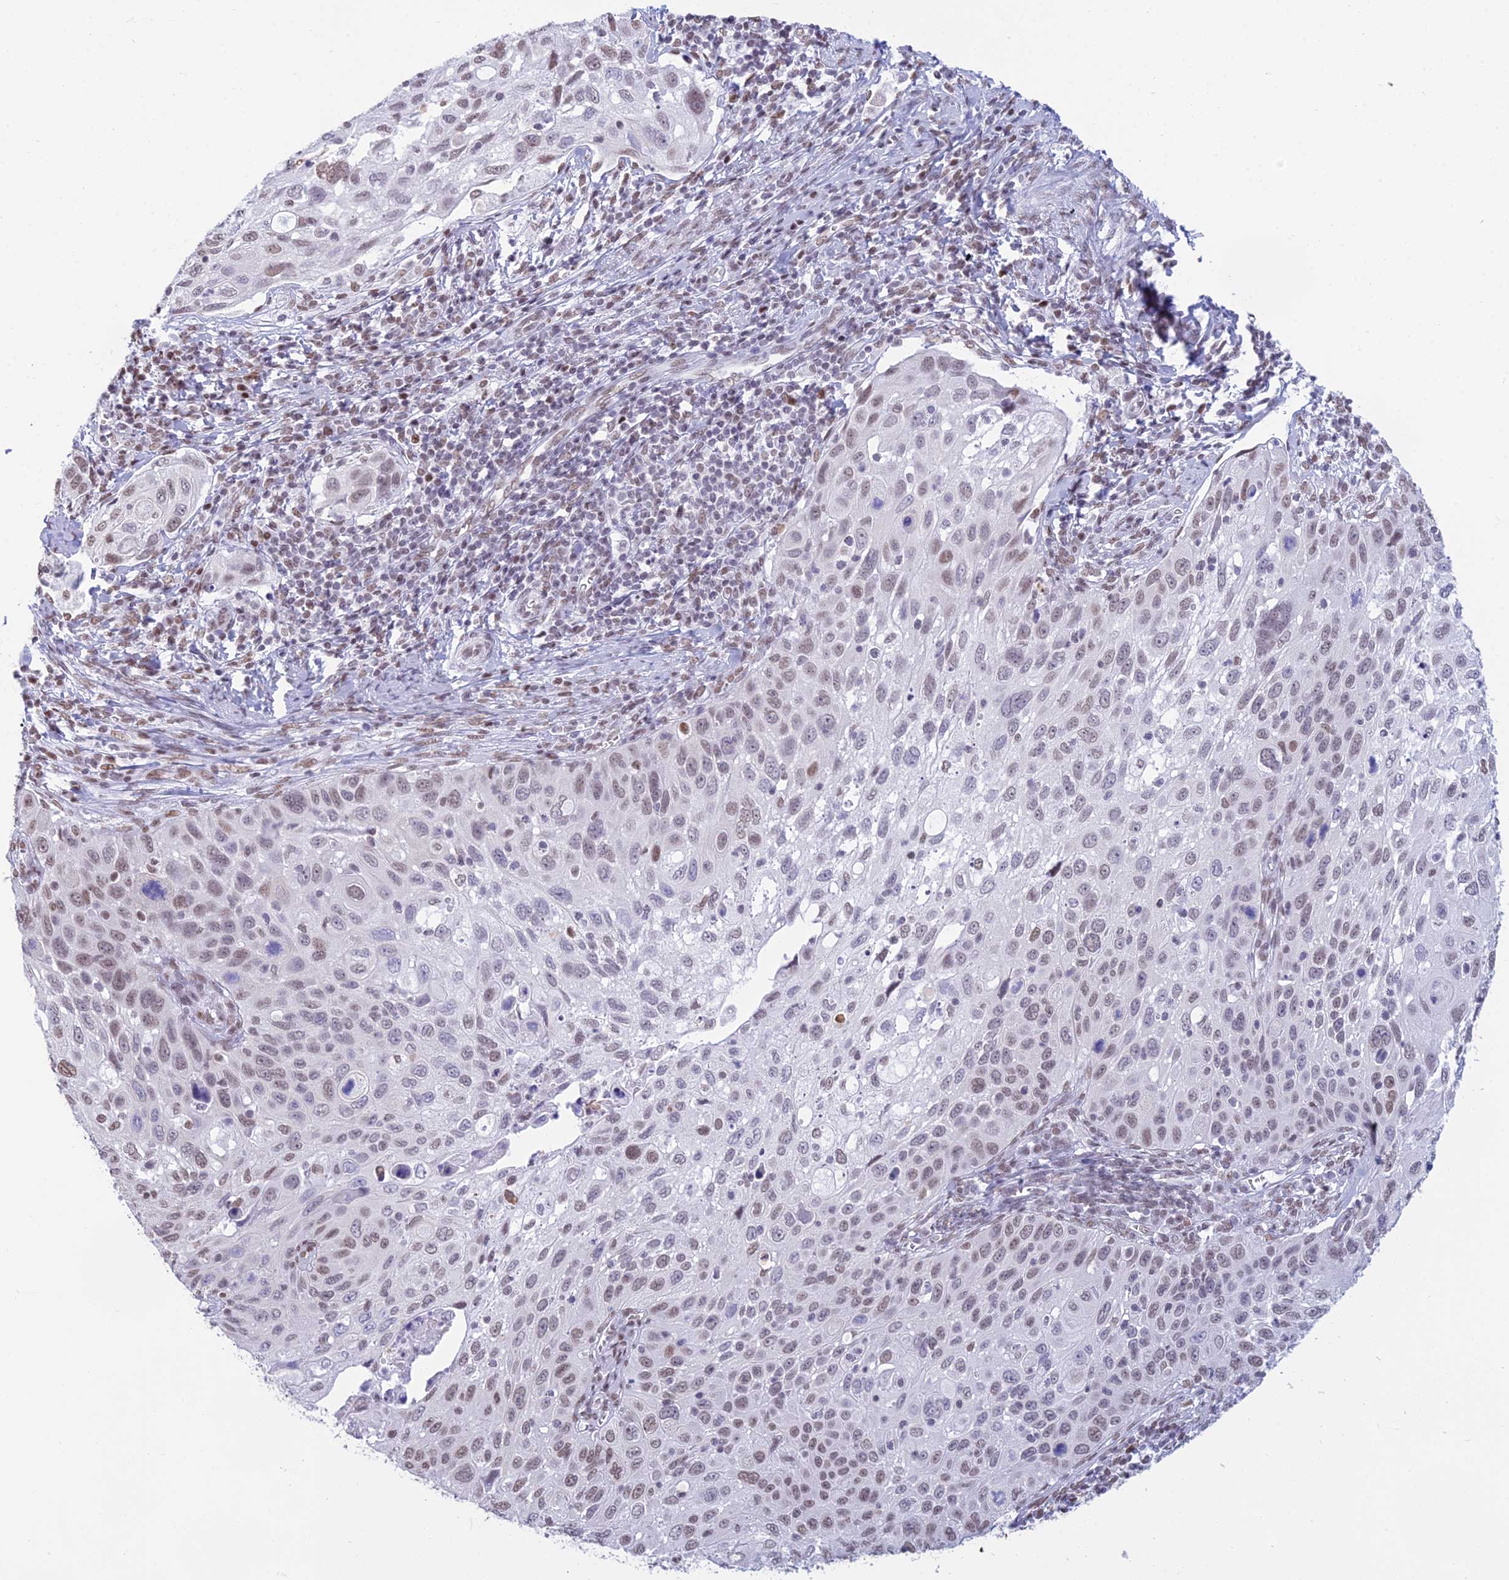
{"staining": {"intensity": "weak", "quantity": "25%-75%", "location": "nuclear"}, "tissue": "cervical cancer", "cell_type": "Tumor cells", "image_type": "cancer", "snomed": [{"axis": "morphology", "description": "Squamous cell carcinoma, NOS"}, {"axis": "topography", "description": "Cervix"}], "caption": "Weak nuclear expression is seen in about 25%-75% of tumor cells in squamous cell carcinoma (cervical). Using DAB (brown) and hematoxylin (blue) stains, captured at high magnification using brightfield microscopy.", "gene": "CDC26", "patient": {"sex": "female", "age": 70}}